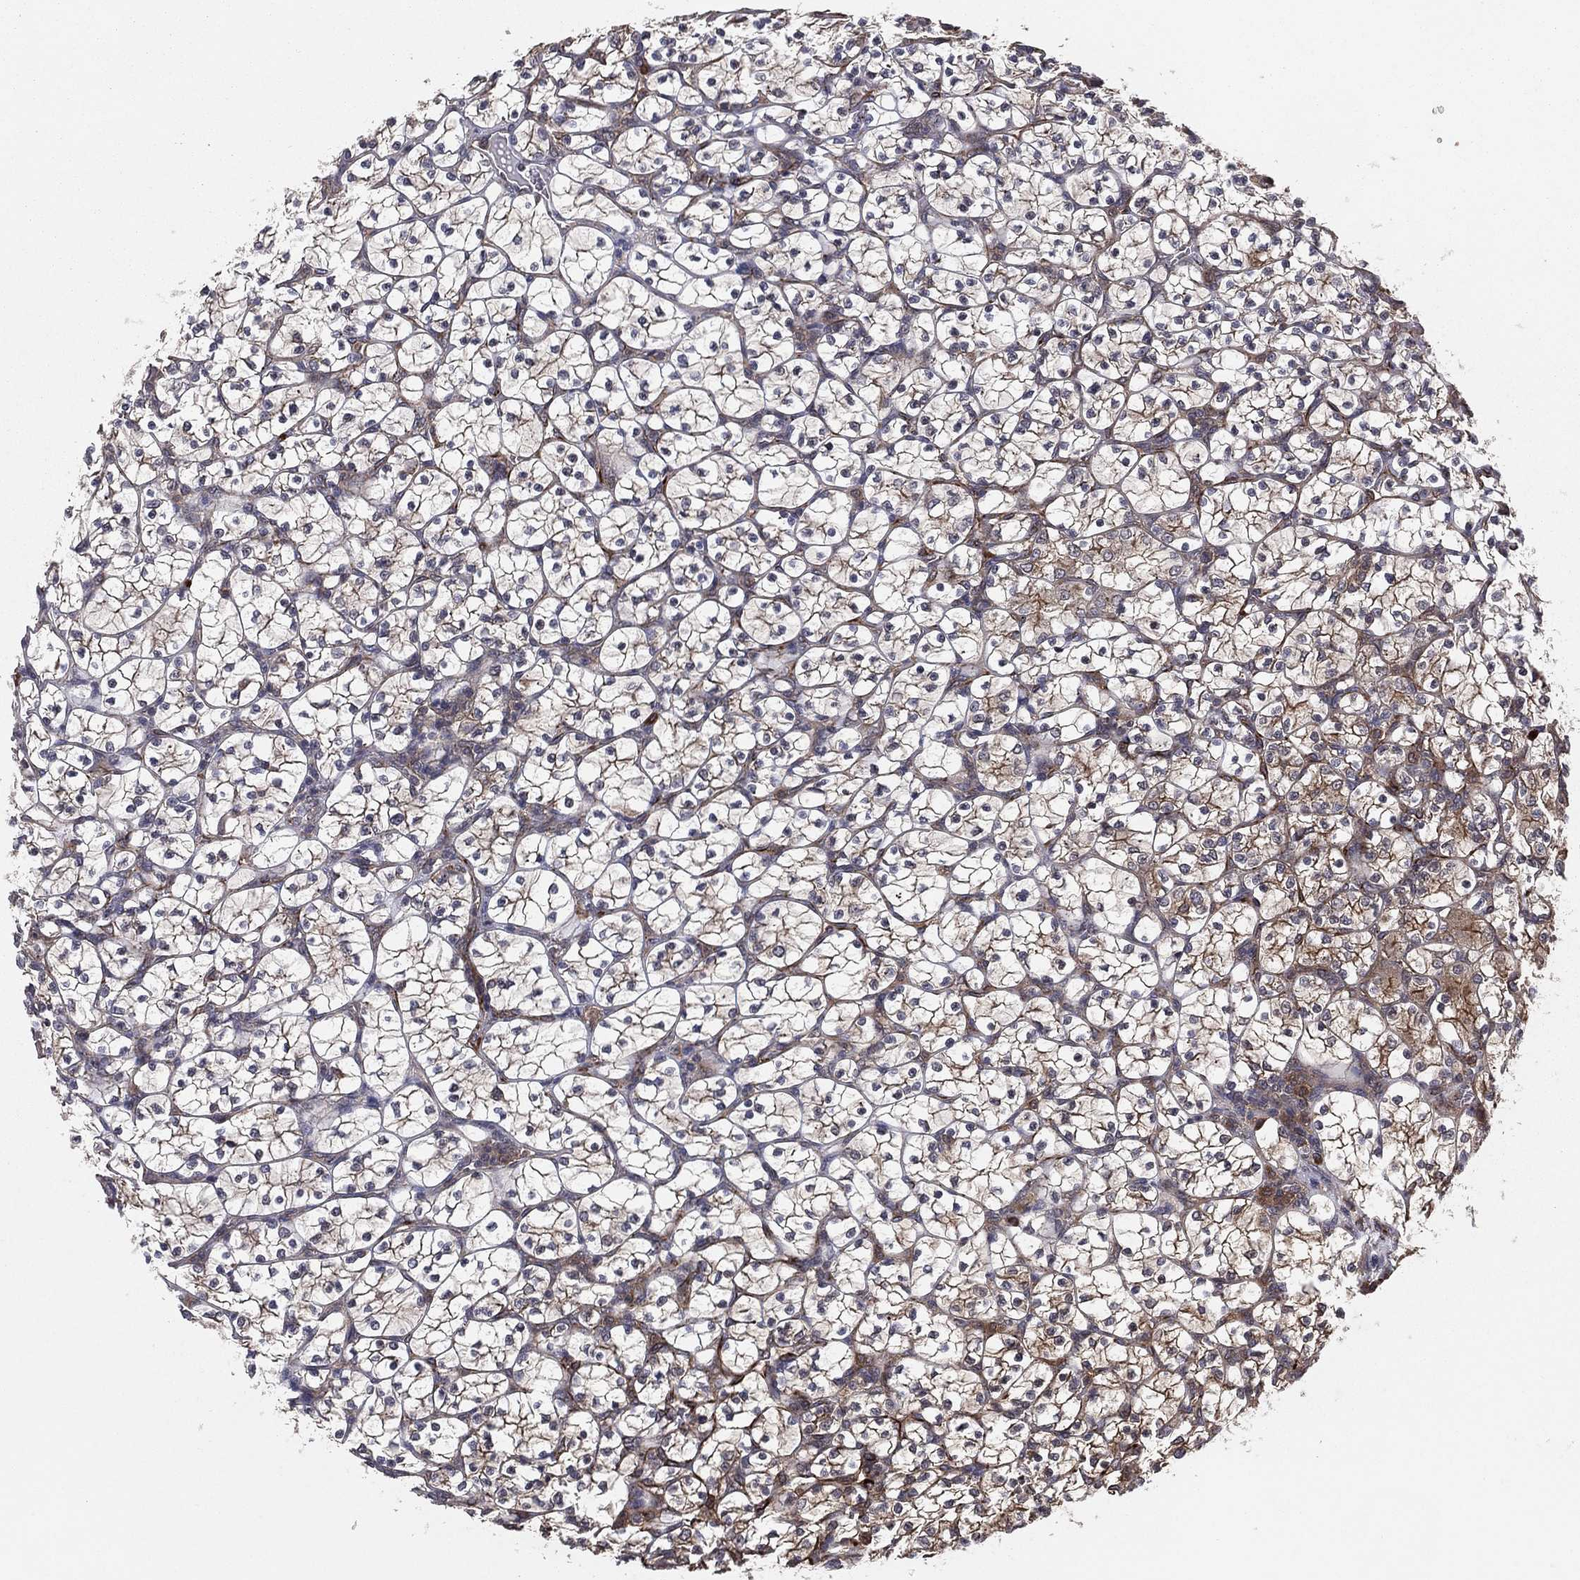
{"staining": {"intensity": "weak", "quantity": "25%-75%", "location": "cytoplasmic/membranous"}, "tissue": "renal cancer", "cell_type": "Tumor cells", "image_type": "cancer", "snomed": [{"axis": "morphology", "description": "Adenocarcinoma, NOS"}, {"axis": "topography", "description": "Kidney"}], "caption": "Protein staining of adenocarcinoma (renal) tissue shows weak cytoplasmic/membranous positivity in about 25%-75% of tumor cells. The staining is performed using DAB (3,3'-diaminobenzidine) brown chromogen to label protein expression. The nuclei are counter-stained blue using hematoxylin.", "gene": "CERT1", "patient": {"sex": "female", "age": 89}}